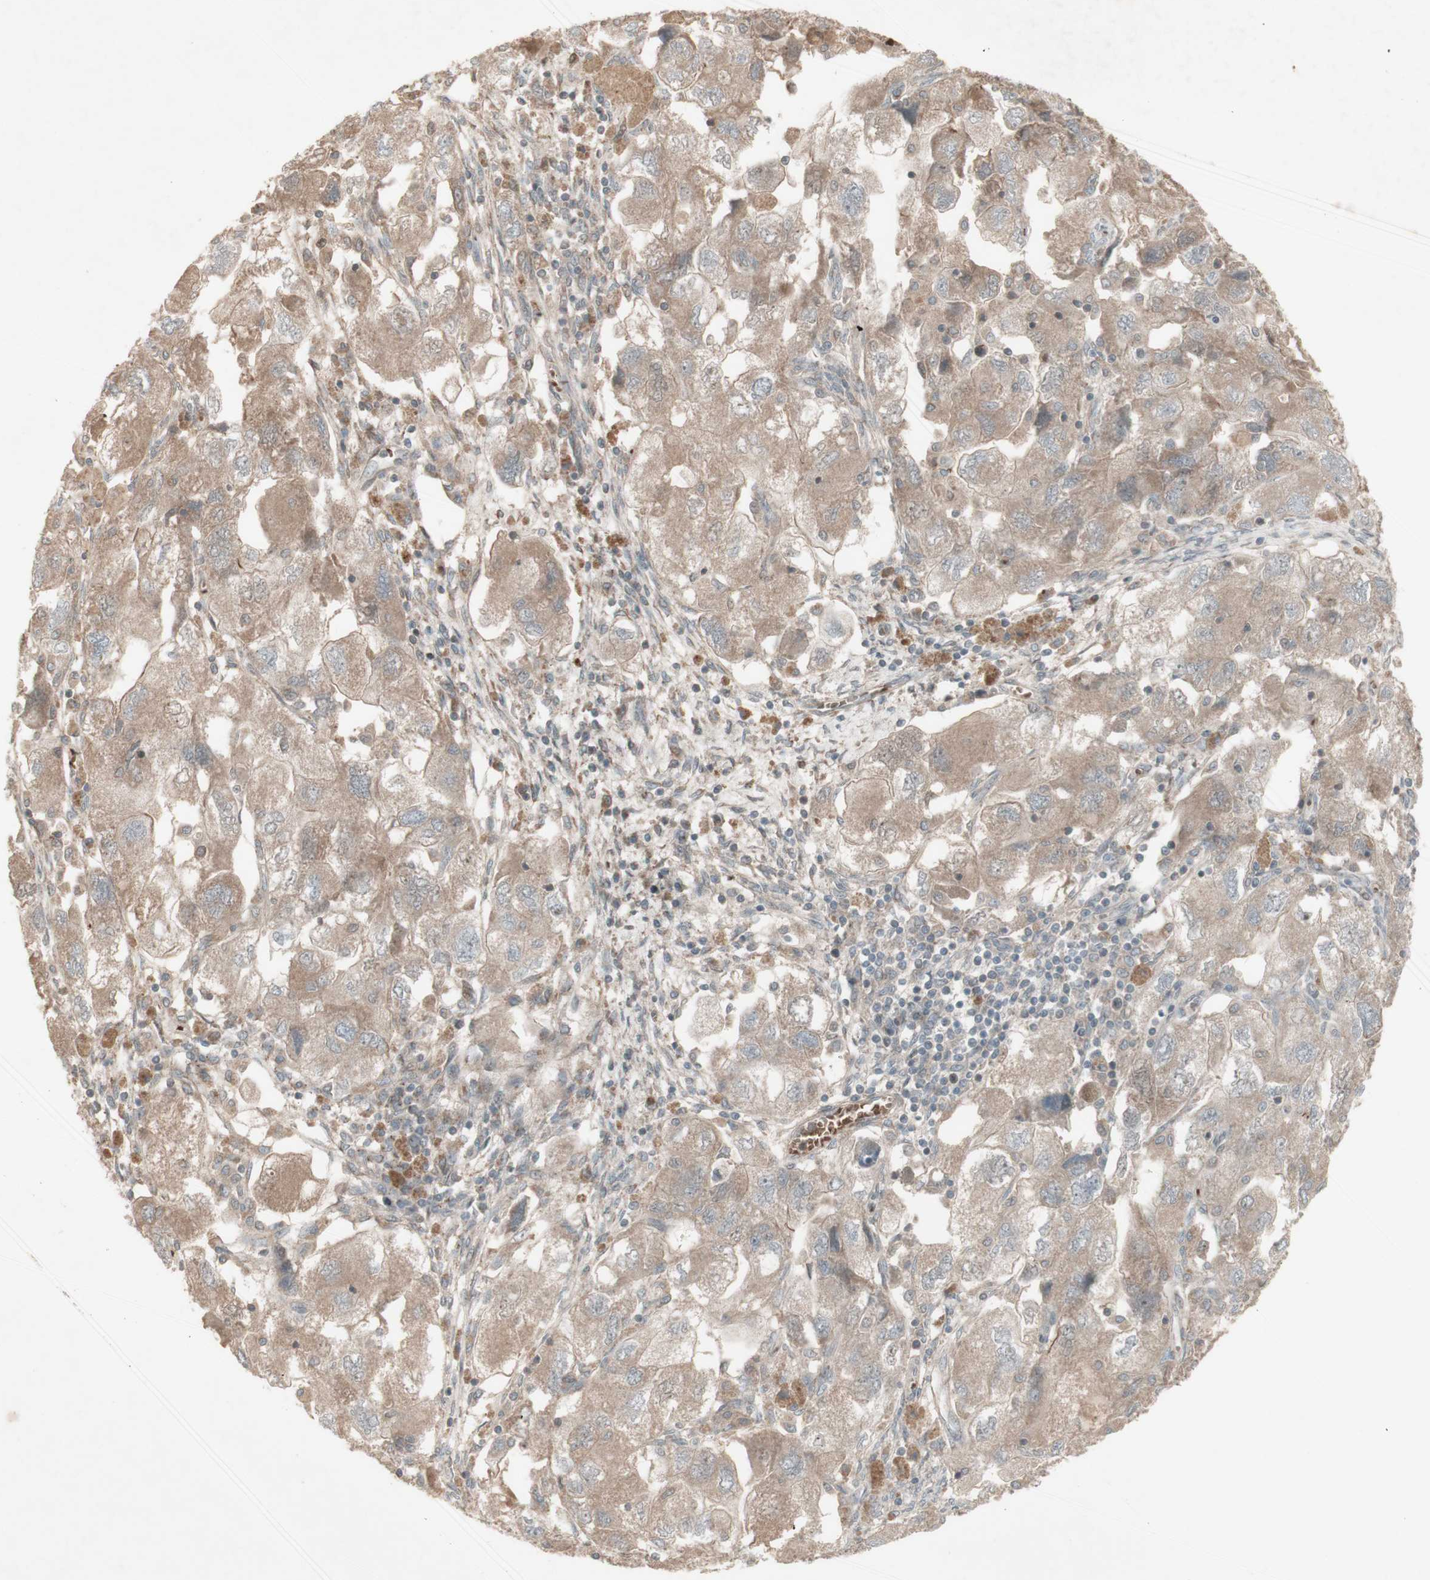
{"staining": {"intensity": "weak", "quantity": ">75%", "location": "cytoplasmic/membranous"}, "tissue": "ovarian cancer", "cell_type": "Tumor cells", "image_type": "cancer", "snomed": [{"axis": "morphology", "description": "Carcinoma, NOS"}, {"axis": "morphology", "description": "Cystadenocarcinoma, serous, NOS"}, {"axis": "topography", "description": "Ovary"}], "caption": "Tumor cells demonstrate low levels of weak cytoplasmic/membranous expression in approximately >75% of cells in human carcinoma (ovarian).", "gene": "MSH6", "patient": {"sex": "female", "age": 69}}